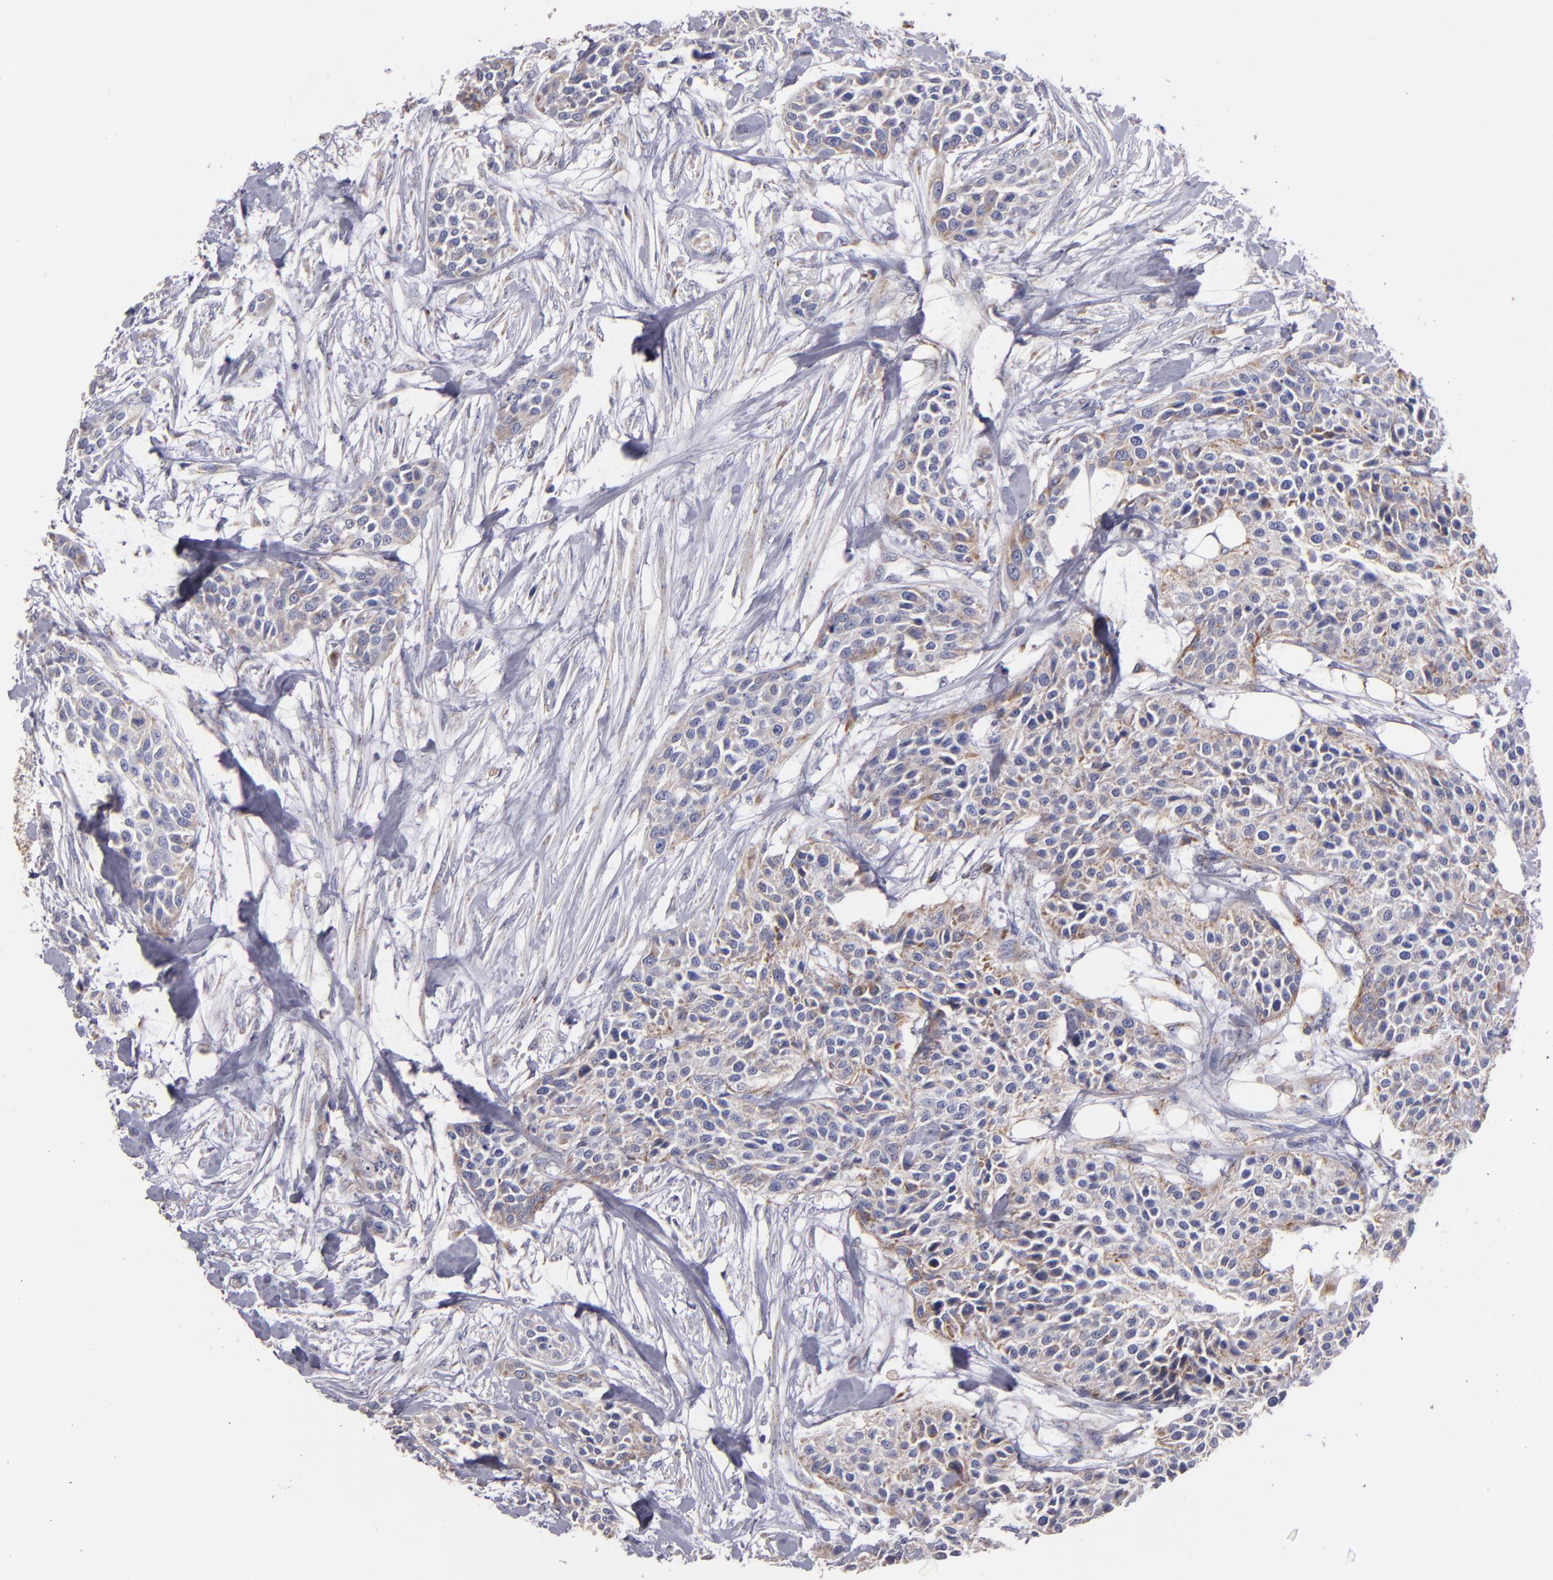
{"staining": {"intensity": "weak", "quantity": "25%-75%", "location": "cytoplasmic/membranous"}, "tissue": "urothelial cancer", "cell_type": "Tumor cells", "image_type": "cancer", "snomed": [{"axis": "morphology", "description": "Urothelial carcinoma, High grade"}, {"axis": "topography", "description": "Urinary bladder"}], "caption": "This micrograph displays high-grade urothelial carcinoma stained with IHC to label a protein in brown. The cytoplasmic/membranous of tumor cells show weak positivity for the protein. Nuclei are counter-stained blue.", "gene": "CLTA", "patient": {"sex": "male", "age": 56}}